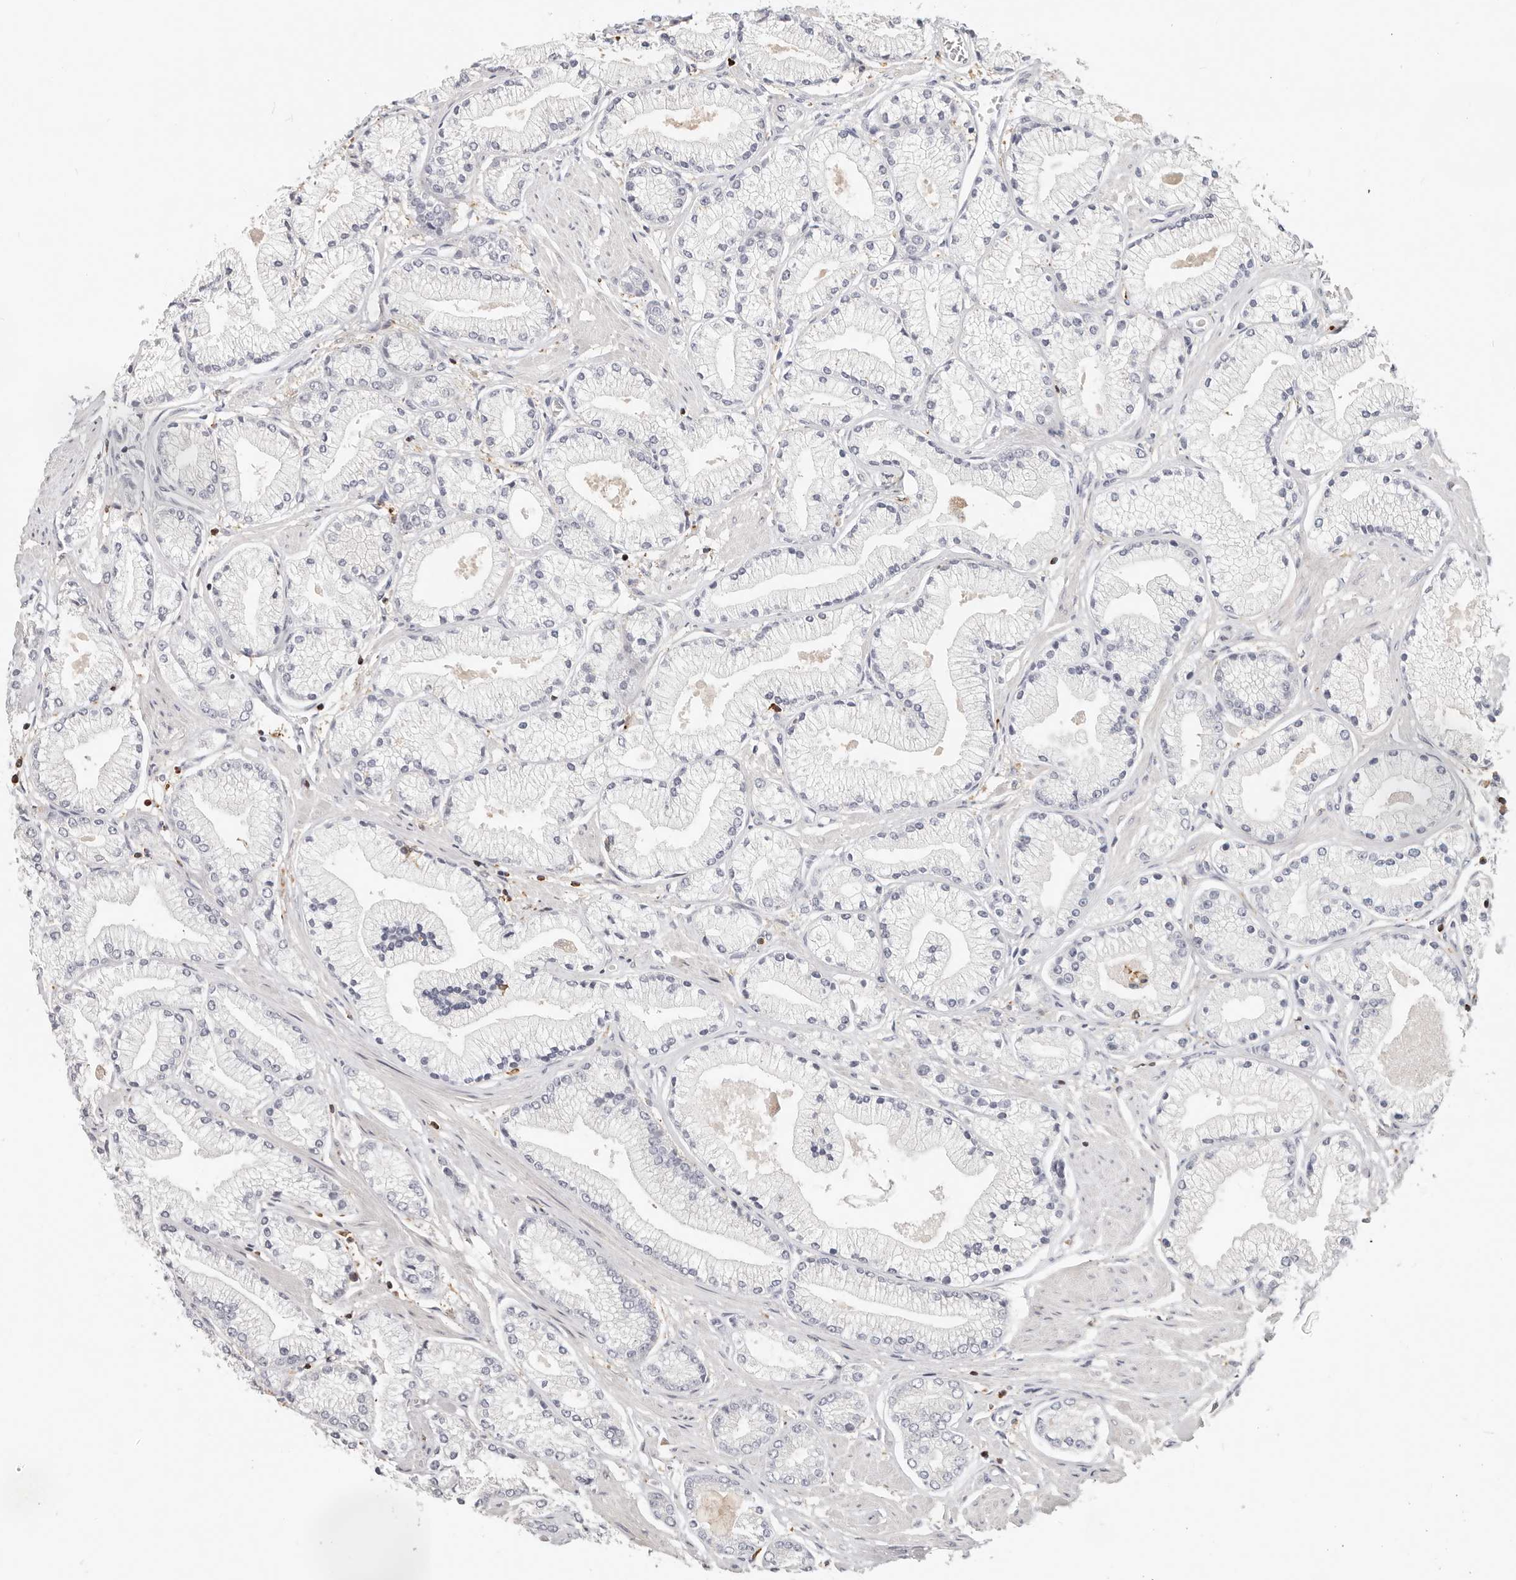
{"staining": {"intensity": "negative", "quantity": "none", "location": "none"}, "tissue": "prostate cancer", "cell_type": "Tumor cells", "image_type": "cancer", "snomed": [{"axis": "morphology", "description": "Adenocarcinoma, High grade"}, {"axis": "topography", "description": "Prostate"}], "caption": "Tumor cells show no significant staining in prostate cancer.", "gene": "TMEM63B", "patient": {"sex": "male", "age": 50}}